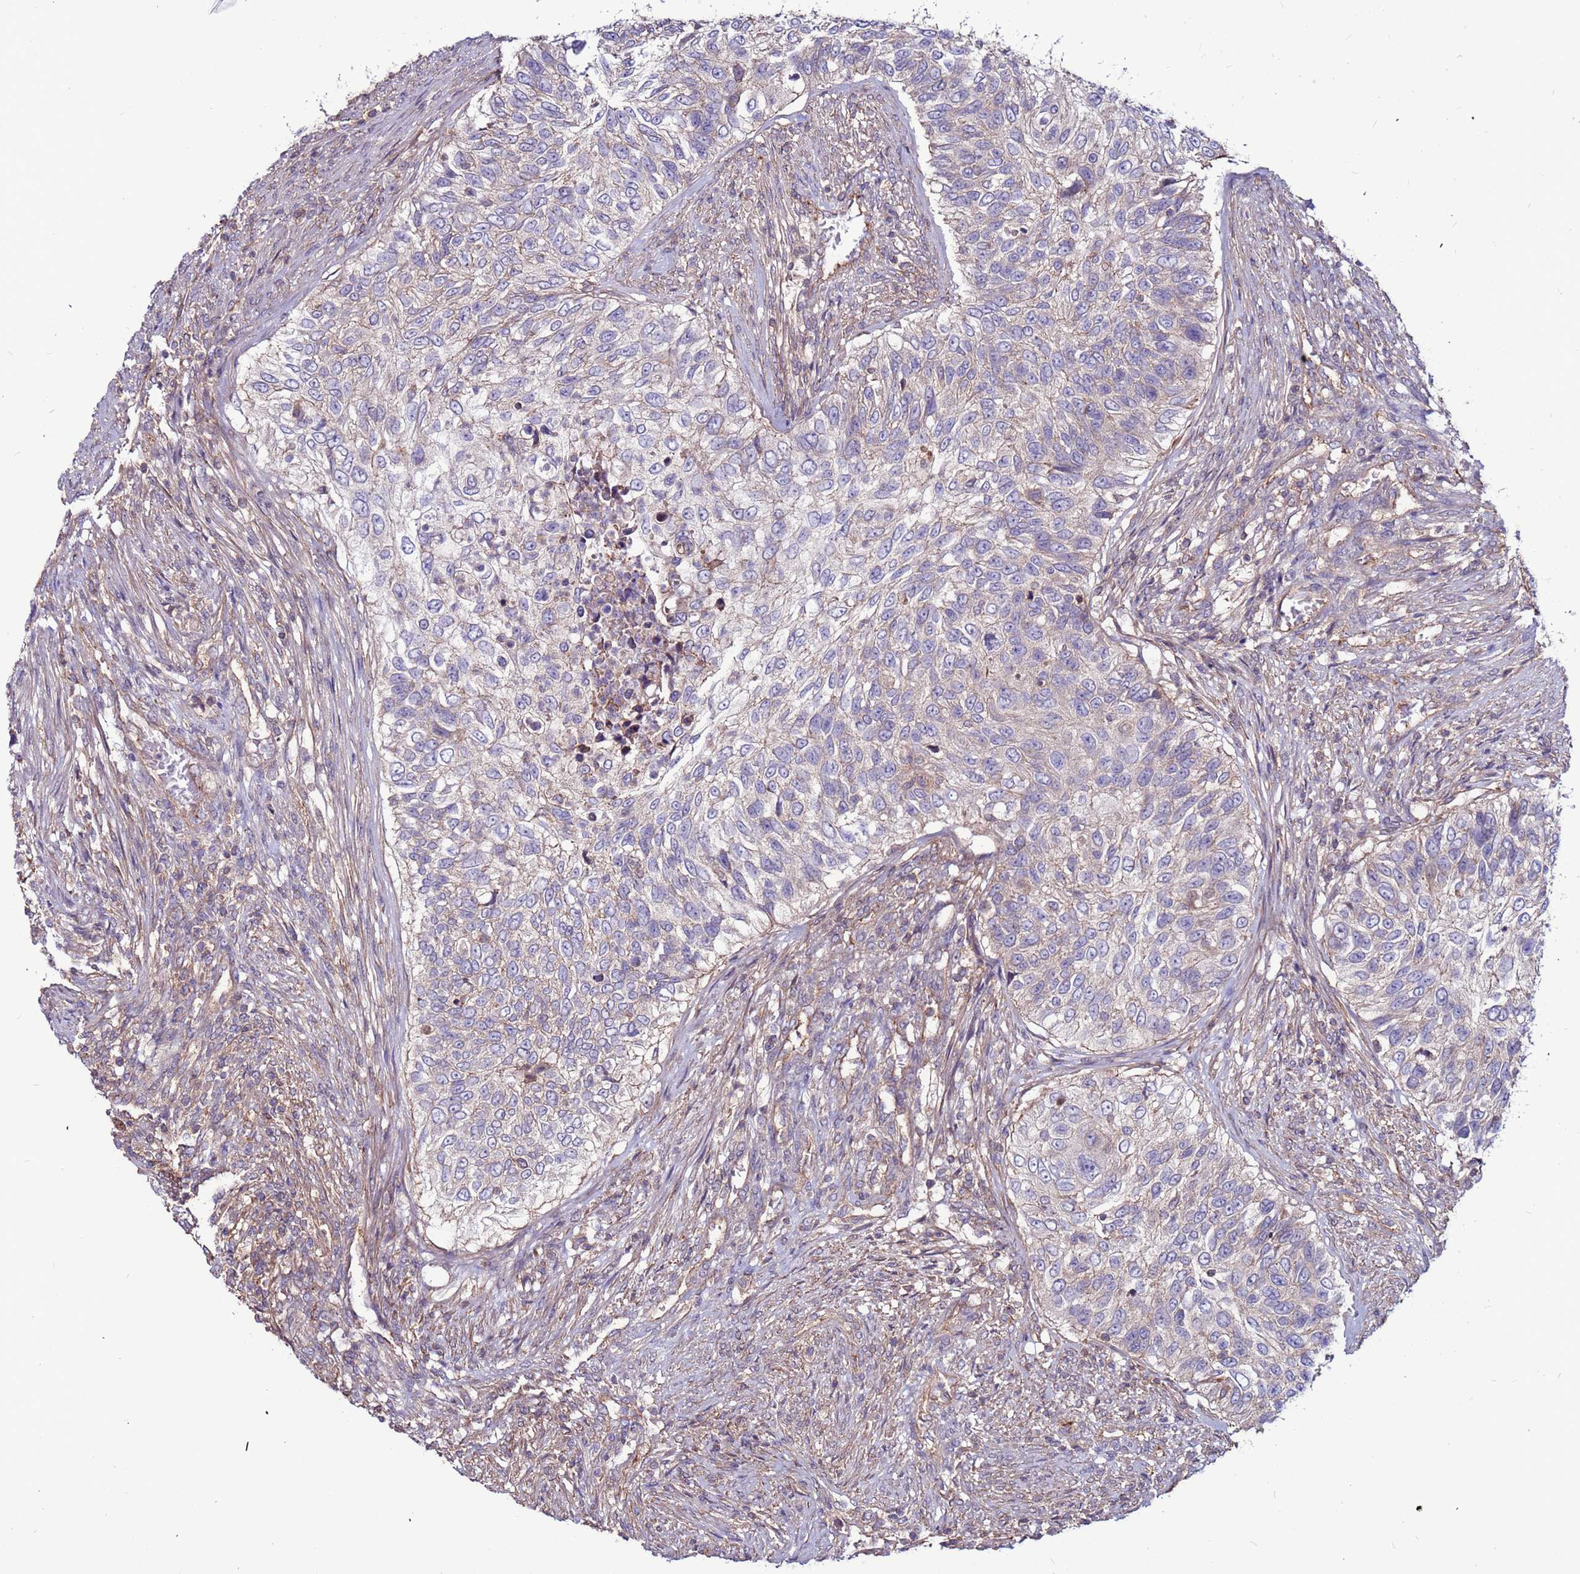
{"staining": {"intensity": "weak", "quantity": "<25%", "location": "cytoplasmic/membranous"}, "tissue": "urothelial cancer", "cell_type": "Tumor cells", "image_type": "cancer", "snomed": [{"axis": "morphology", "description": "Urothelial carcinoma, High grade"}, {"axis": "topography", "description": "Urinary bladder"}], "caption": "A high-resolution micrograph shows IHC staining of high-grade urothelial carcinoma, which demonstrates no significant staining in tumor cells.", "gene": "NRN1L", "patient": {"sex": "female", "age": 60}}